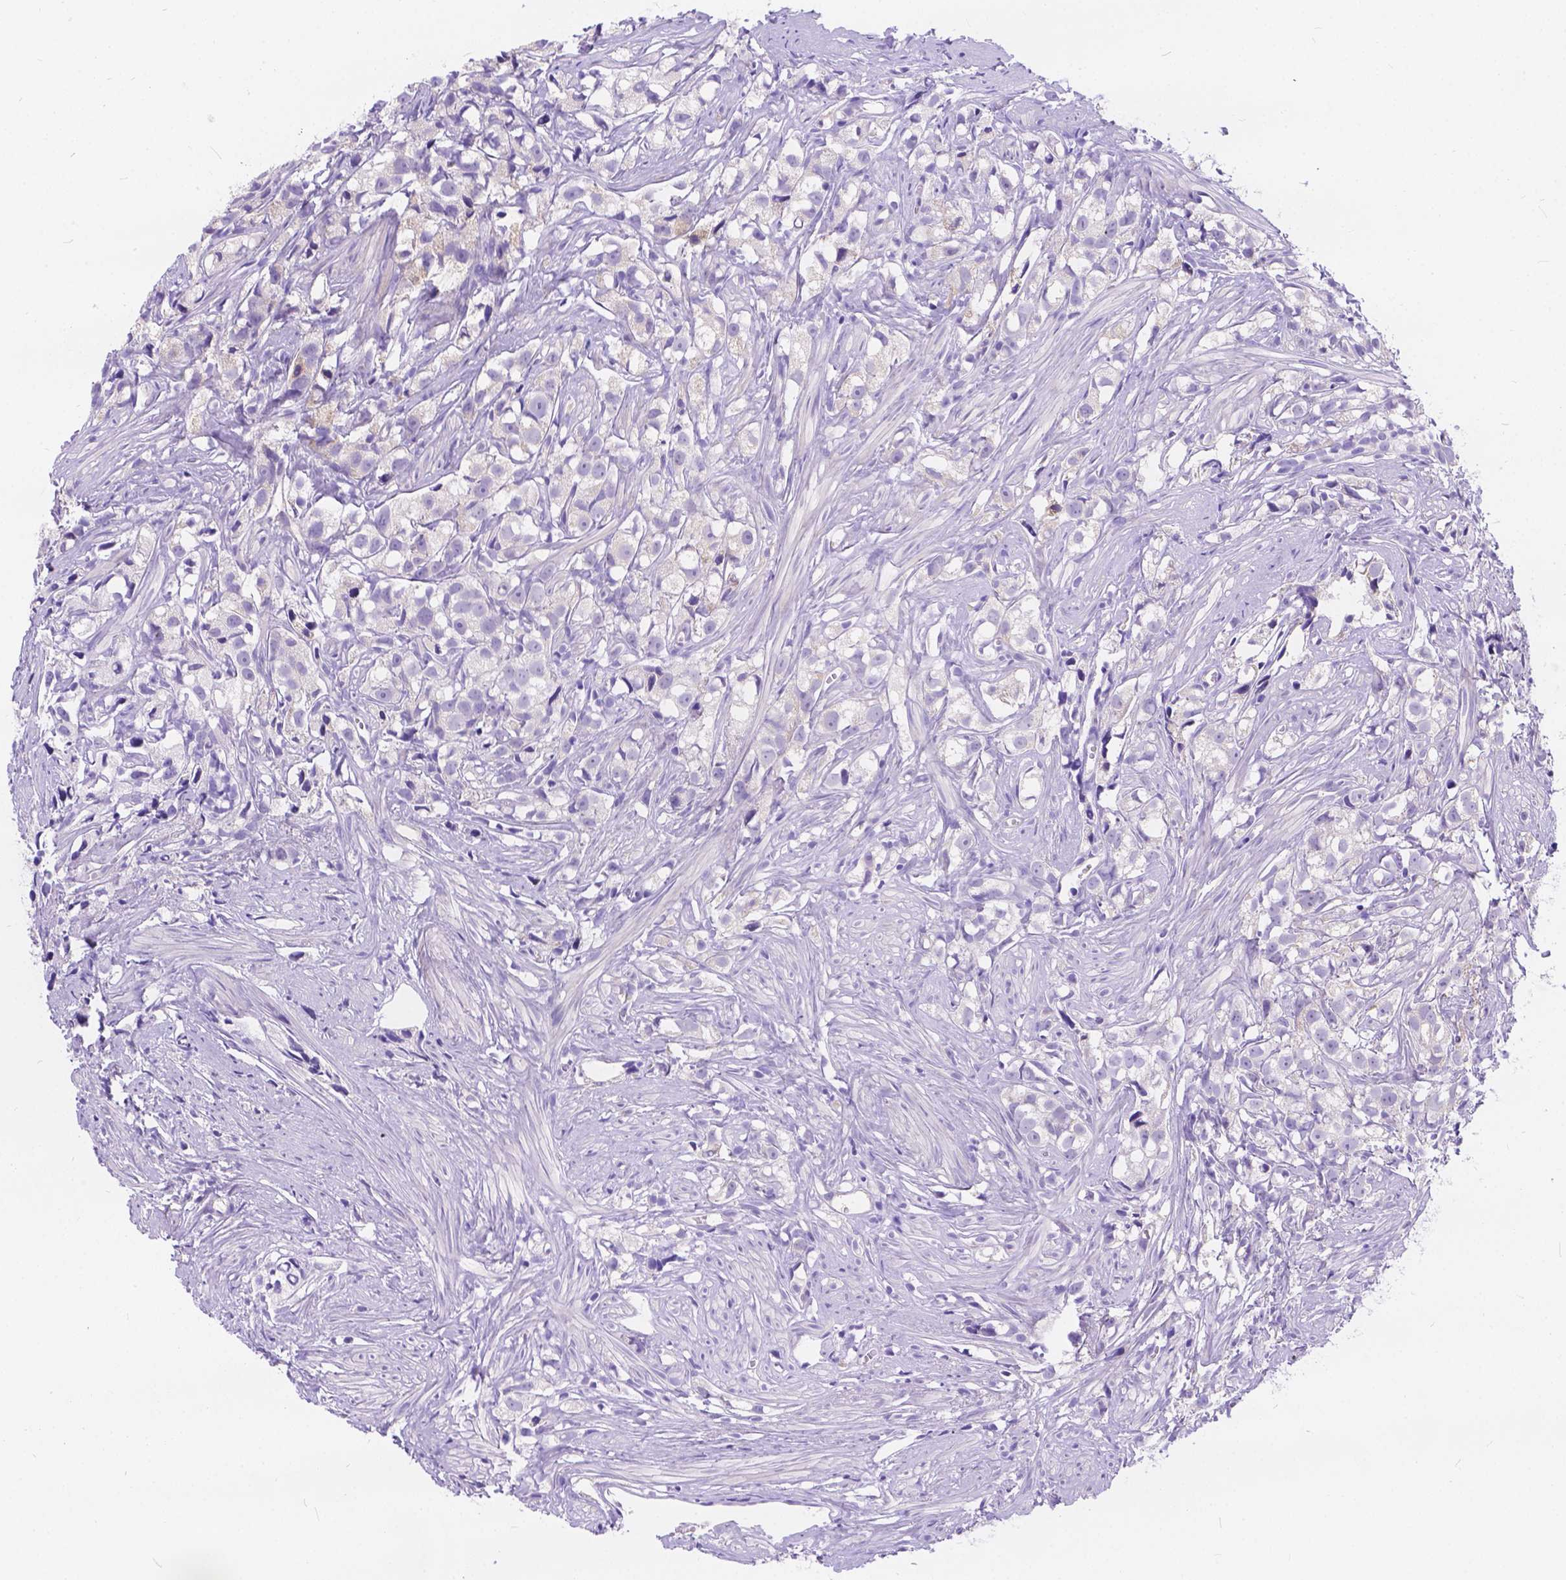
{"staining": {"intensity": "negative", "quantity": "none", "location": "none"}, "tissue": "prostate cancer", "cell_type": "Tumor cells", "image_type": "cancer", "snomed": [{"axis": "morphology", "description": "Adenocarcinoma, High grade"}, {"axis": "topography", "description": "Prostate"}], "caption": "Prostate high-grade adenocarcinoma was stained to show a protein in brown. There is no significant expression in tumor cells. (Stains: DAB (3,3'-diaminobenzidine) IHC with hematoxylin counter stain, Microscopy: brightfield microscopy at high magnification).", "gene": "DLEC1", "patient": {"sex": "male", "age": 68}}